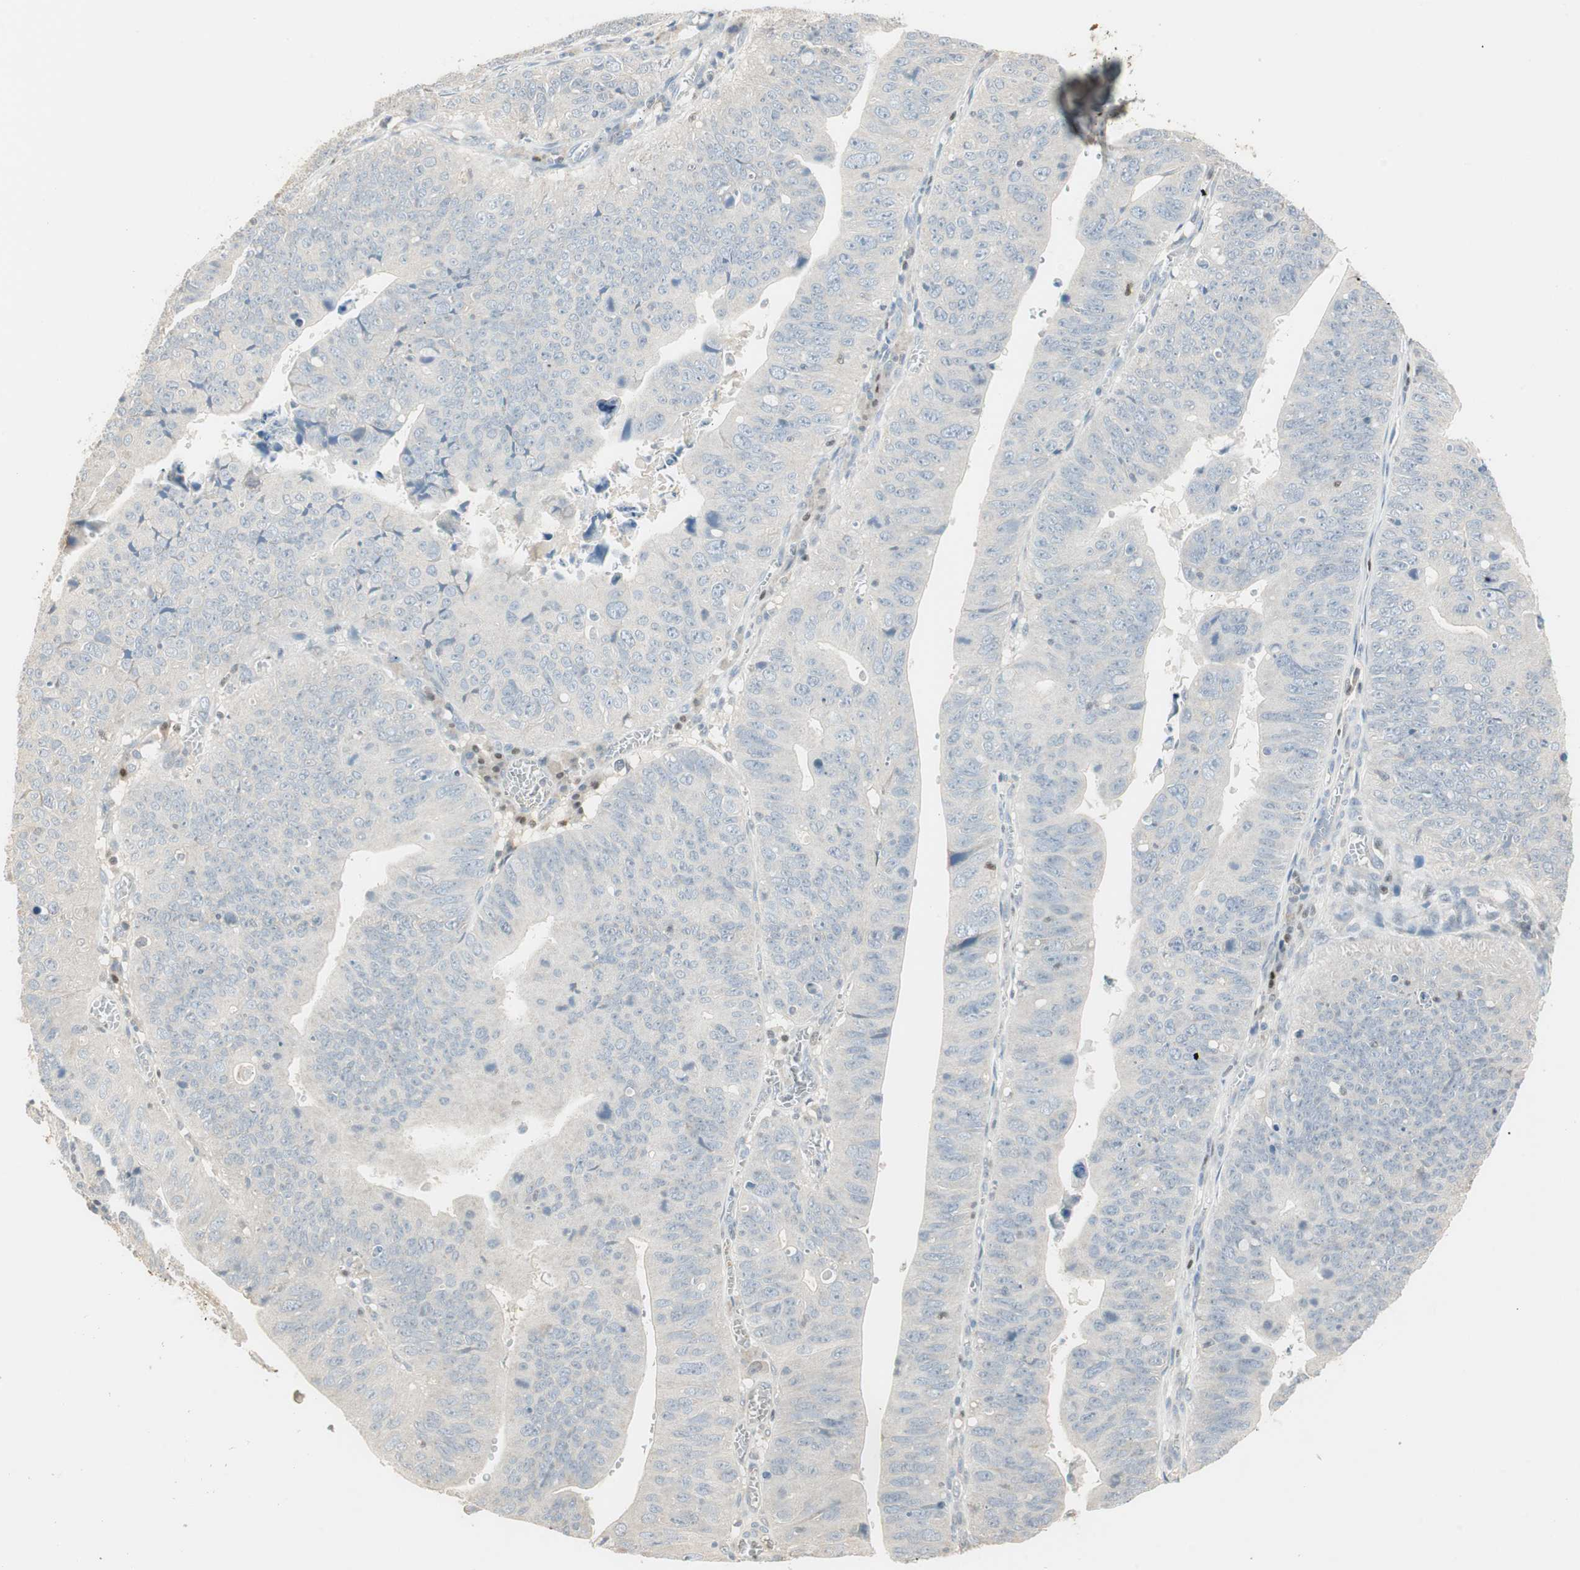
{"staining": {"intensity": "negative", "quantity": "none", "location": "none"}, "tissue": "stomach cancer", "cell_type": "Tumor cells", "image_type": "cancer", "snomed": [{"axis": "morphology", "description": "Adenocarcinoma, NOS"}, {"axis": "topography", "description": "Stomach"}], "caption": "There is no significant staining in tumor cells of stomach cancer. (Stains: DAB IHC with hematoxylin counter stain, Microscopy: brightfield microscopy at high magnification).", "gene": "RUNX2", "patient": {"sex": "male", "age": 59}}